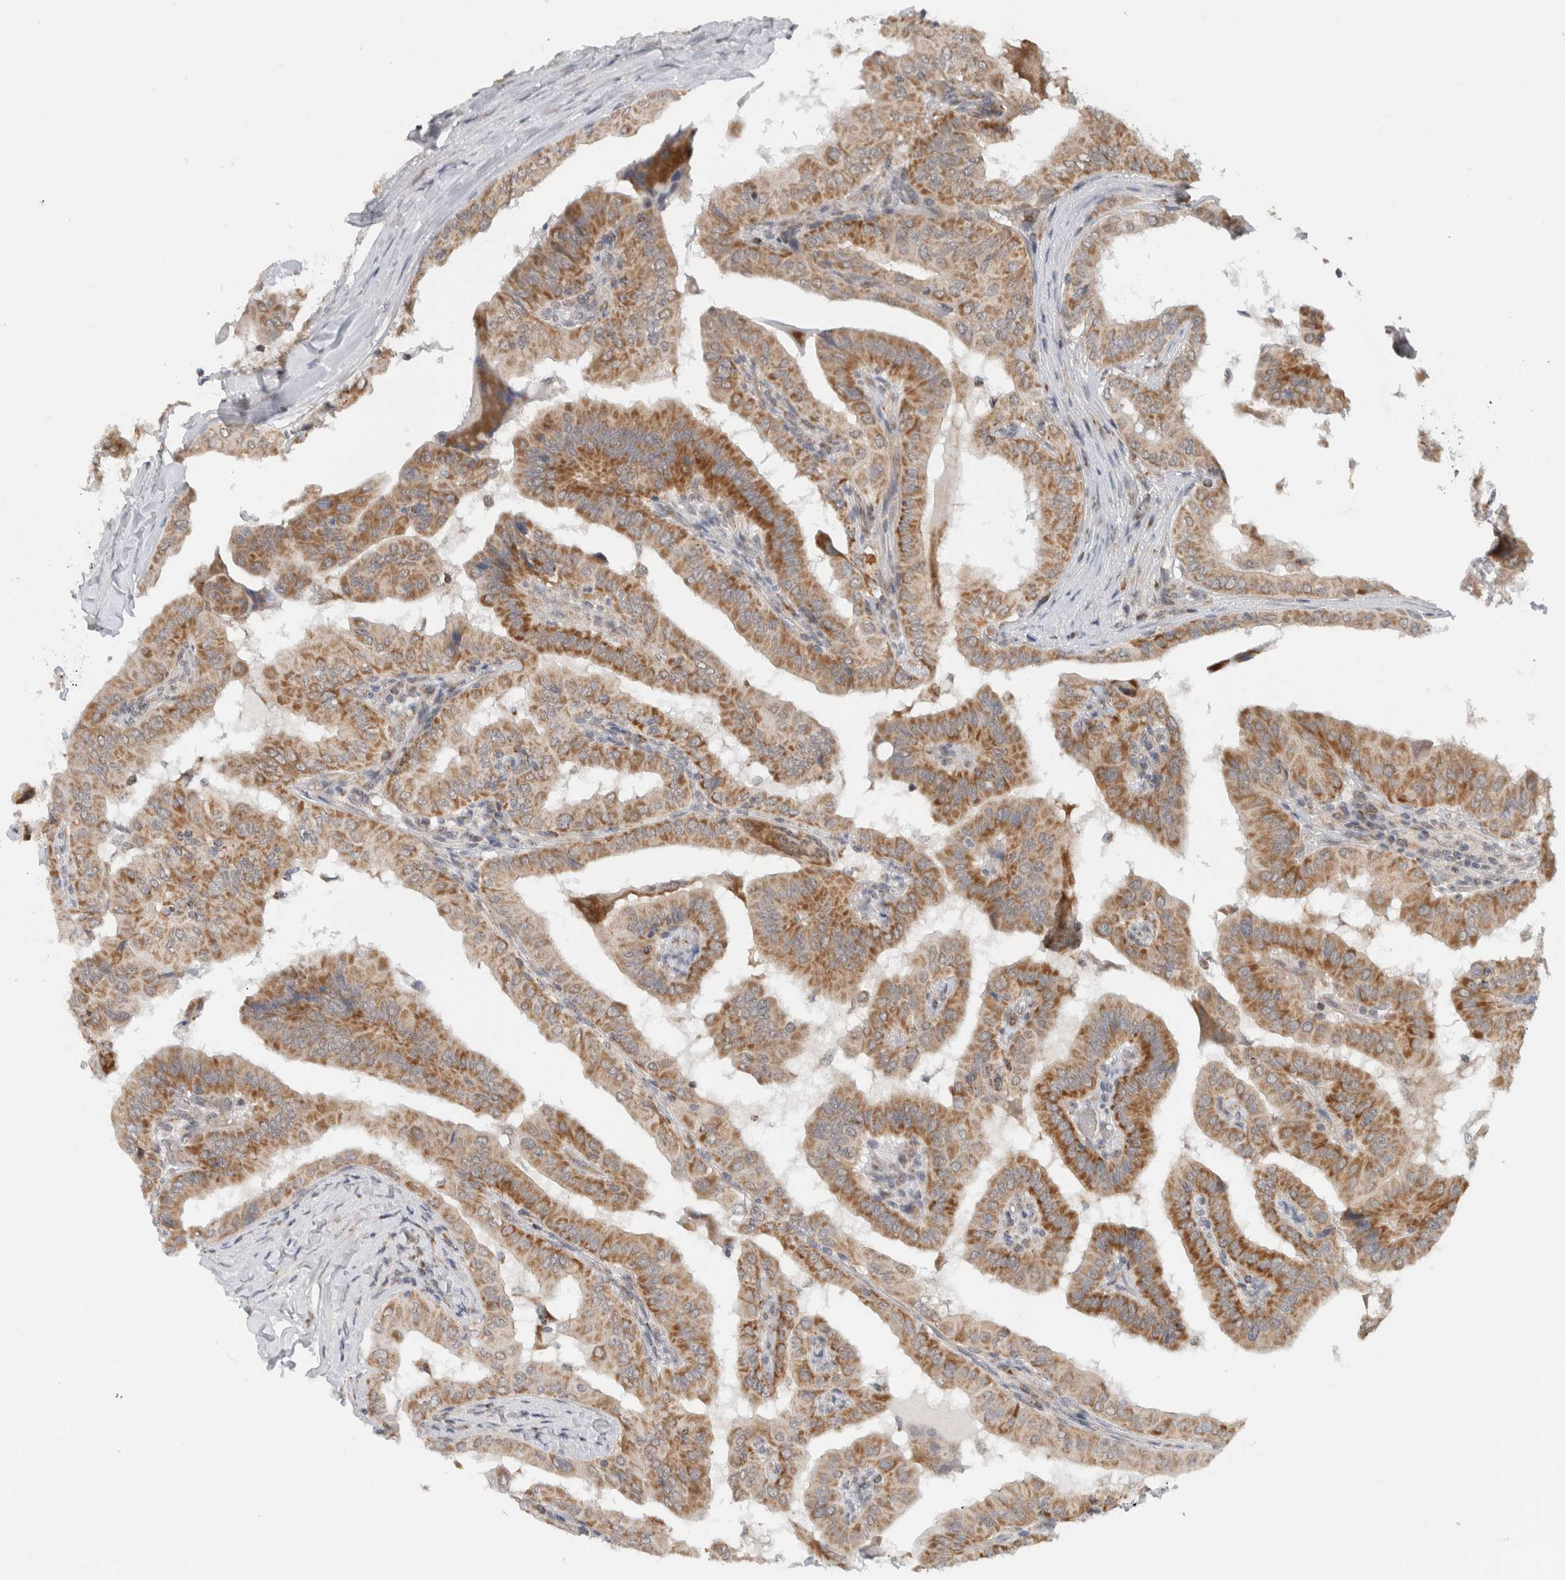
{"staining": {"intensity": "moderate", "quantity": ">75%", "location": "cytoplasmic/membranous"}, "tissue": "thyroid cancer", "cell_type": "Tumor cells", "image_type": "cancer", "snomed": [{"axis": "morphology", "description": "Papillary adenocarcinoma, NOS"}, {"axis": "topography", "description": "Thyroid gland"}], "caption": "About >75% of tumor cells in human thyroid papillary adenocarcinoma show moderate cytoplasmic/membranous protein staining as visualized by brown immunohistochemical staining.", "gene": "CMC2", "patient": {"sex": "male", "age": 33}}